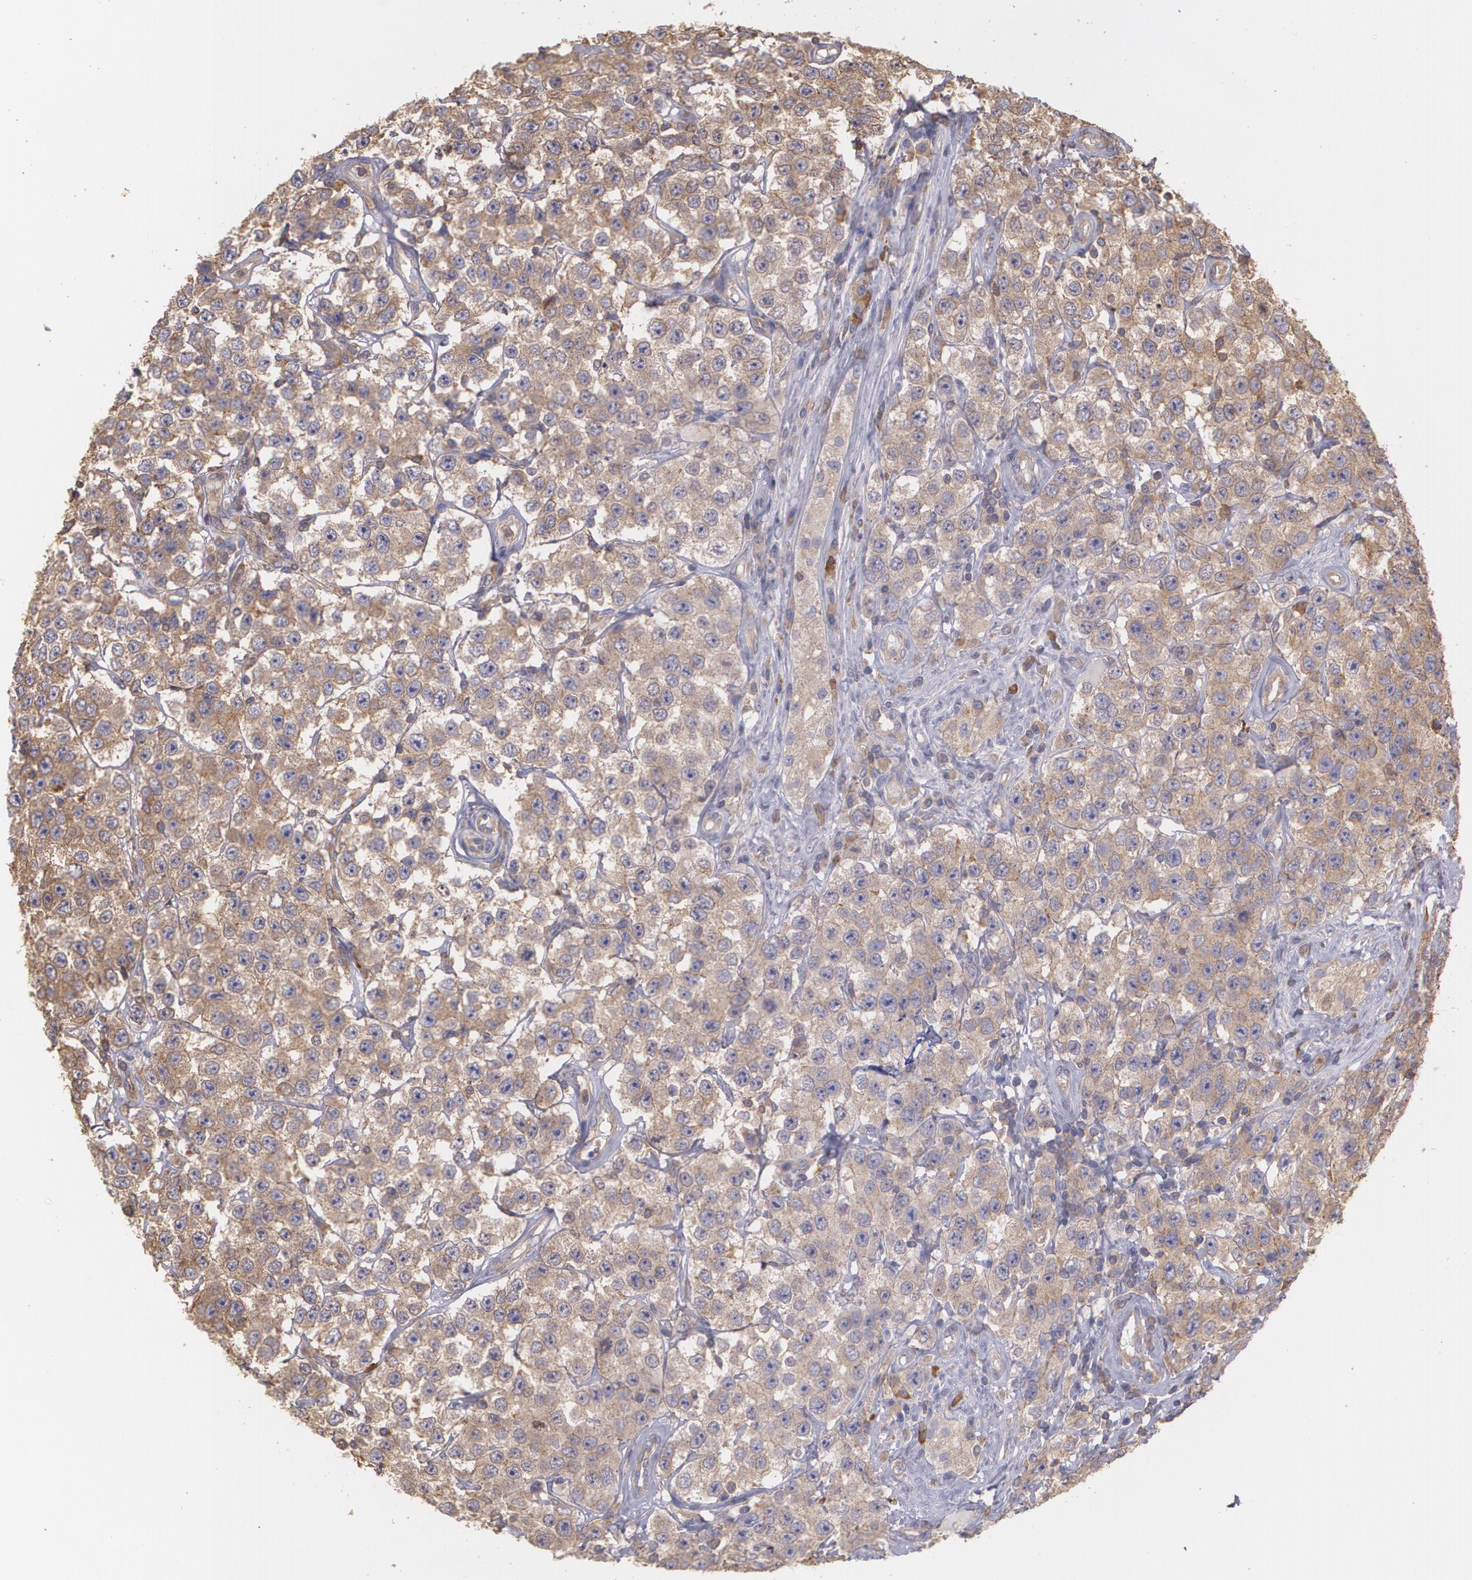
{"staining": {"intensity": "moderate", "quantity": ">75%", "location": "cytoplasmic/membranous"}, "tissue": "testis cancer", "cell_type": "Tumor cells", "image_type": "cancer", "snomed": [{"axis": "morphology", "description": "Seminoma, NOS"}, {"axis": "topography", "description": "Testis"}], "caption": "Protein analysis of testis cancer tissue displays moderate cytoplasmic/membranous expression in approximately >75% of tumor cells.", "gene": "ECE1", "patient": {"sex": "male", "age": 52}}